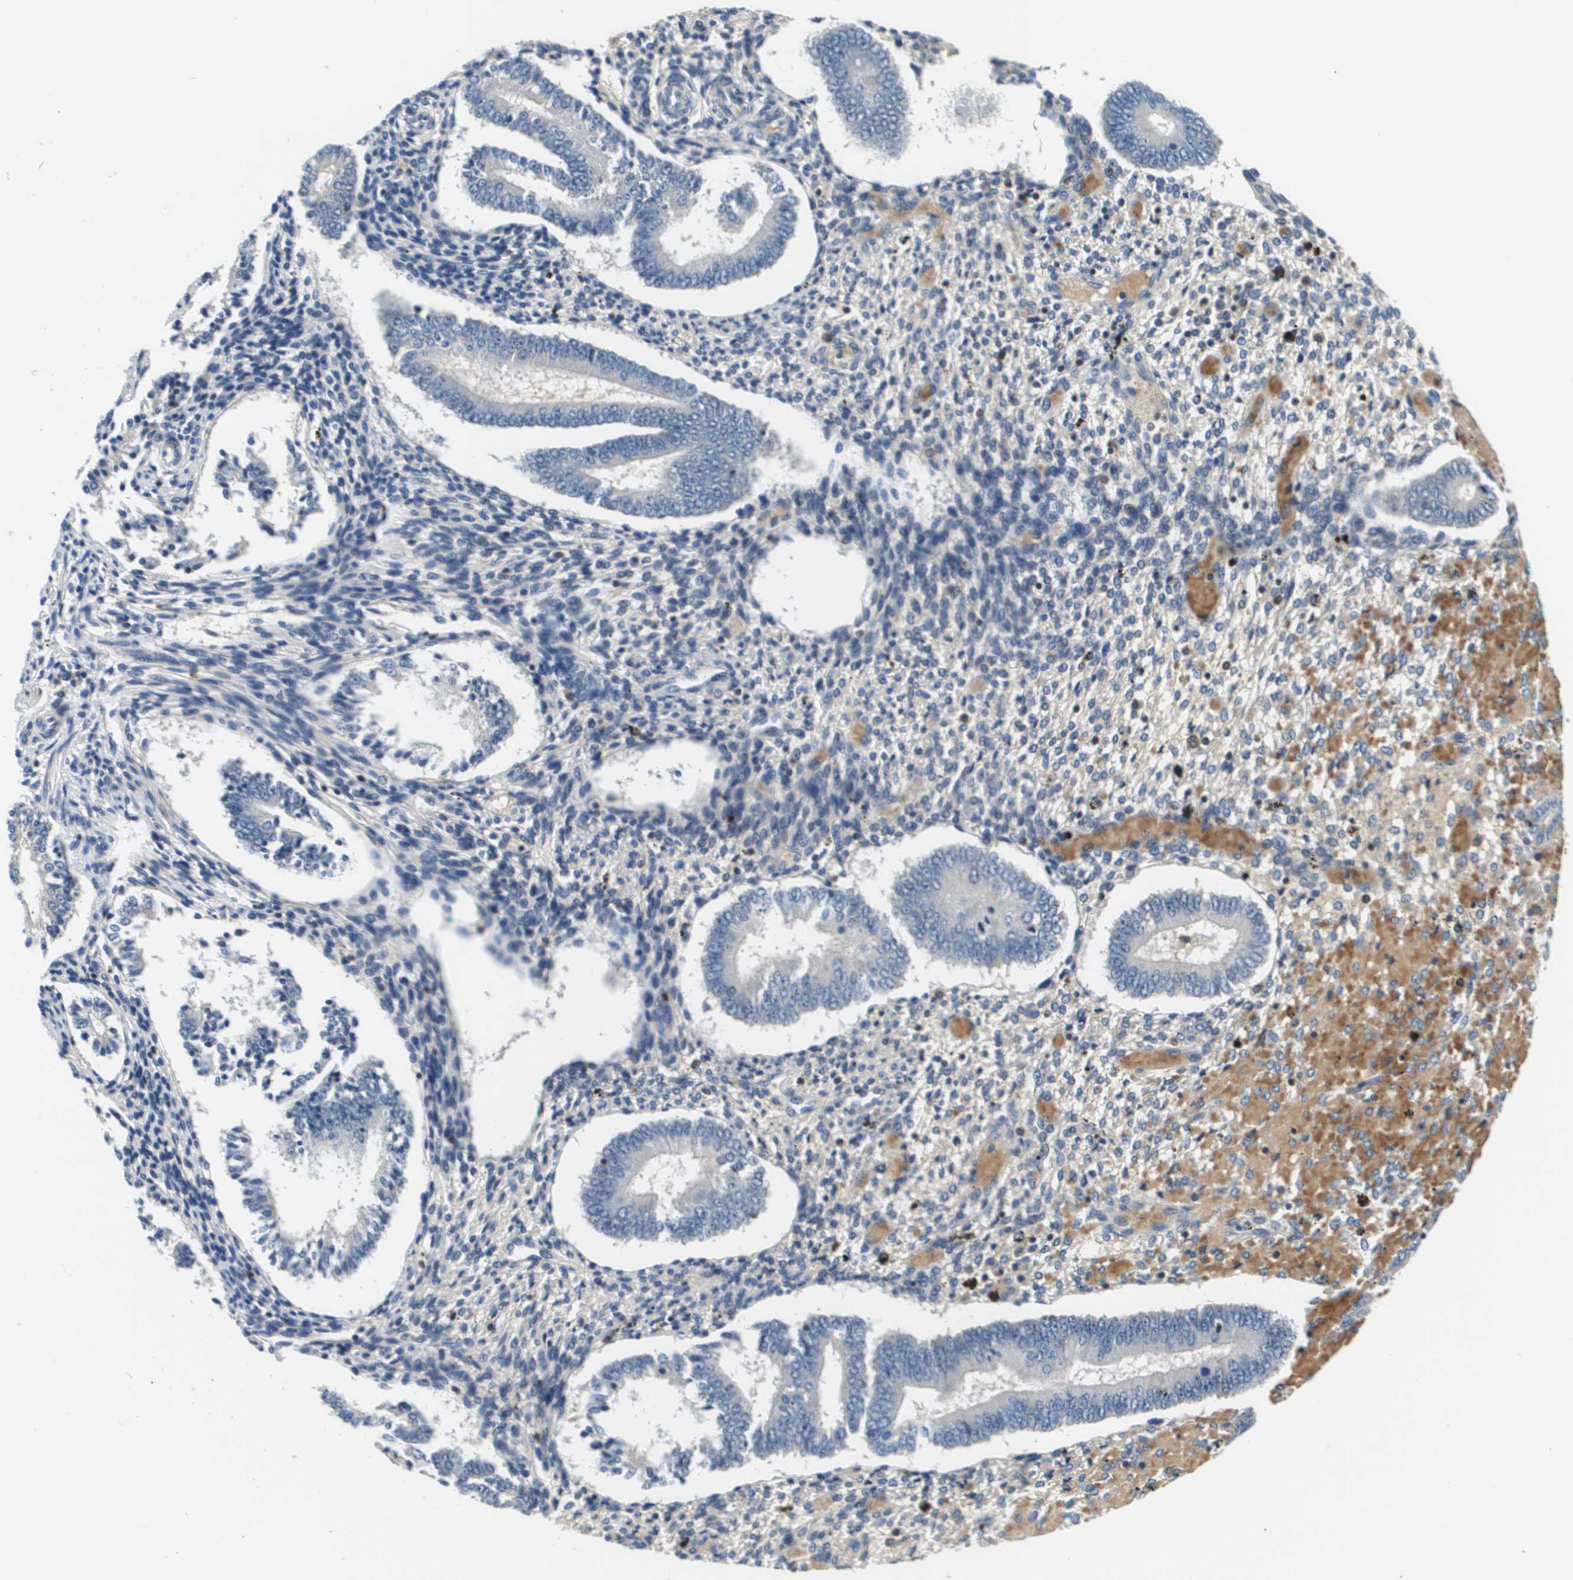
{"staining": {"intensity": "negative", "quantity": "none", "location": "none"}, "tissue": "endometrium", "cell_type": "Cells in endometrial stroma", "image_type": "normal", "snomed": [{"axis": "morphology", "description": "Normal tissue, NOS"}, {"axis": "topography", "description": "Endometrium"}], "caption": "Protein analysis of unremarkable endometrium demonstrates no significant positivity in cells in endometrial stroma.", "gene": "KCNQ5", "patient": {"sex": "female", "age": 42}}